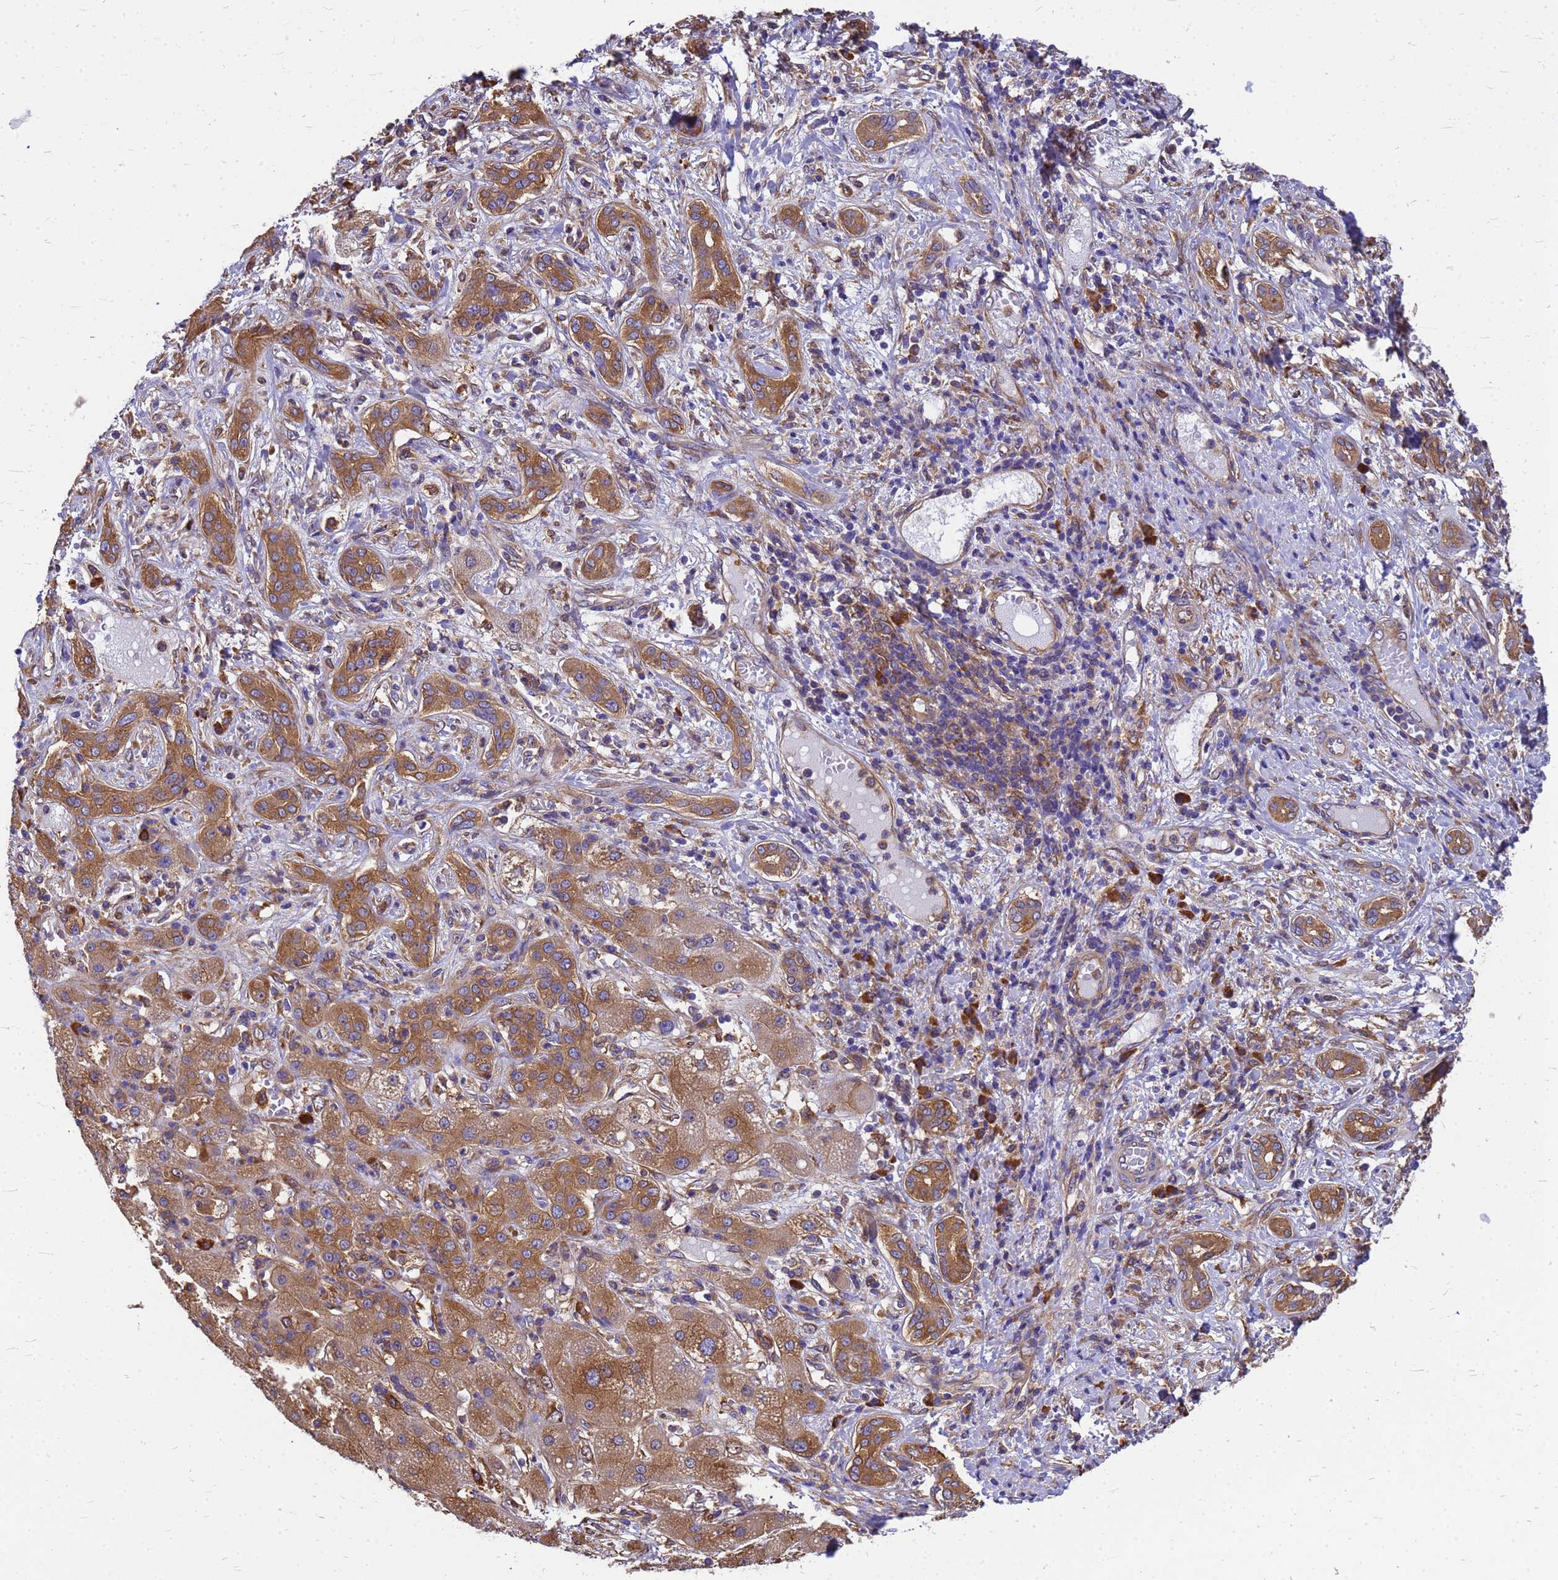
{"staining": {"intensity": "moderate", "quantity": ">75%", "location": "cytoplasmic/membranous"}, "tissue": "liver cancer", "cell_type": "Tumor cells", "image_type": "cancer", "snomed": [{"axis": "morphology", "description": "Carcinoma, Hepatocellular, NOS"}, {"axis": "topography", "description": "Liver"}], "caption": "About >75% of tumor cells in liver cancer (hepatocellular carcinoma) show moderate cytoplasmic/membranous protein expression as visualized by brown immunohistochemical staining.", "gene": "GID4", "patient": {"sex": "male", "age": 65}}